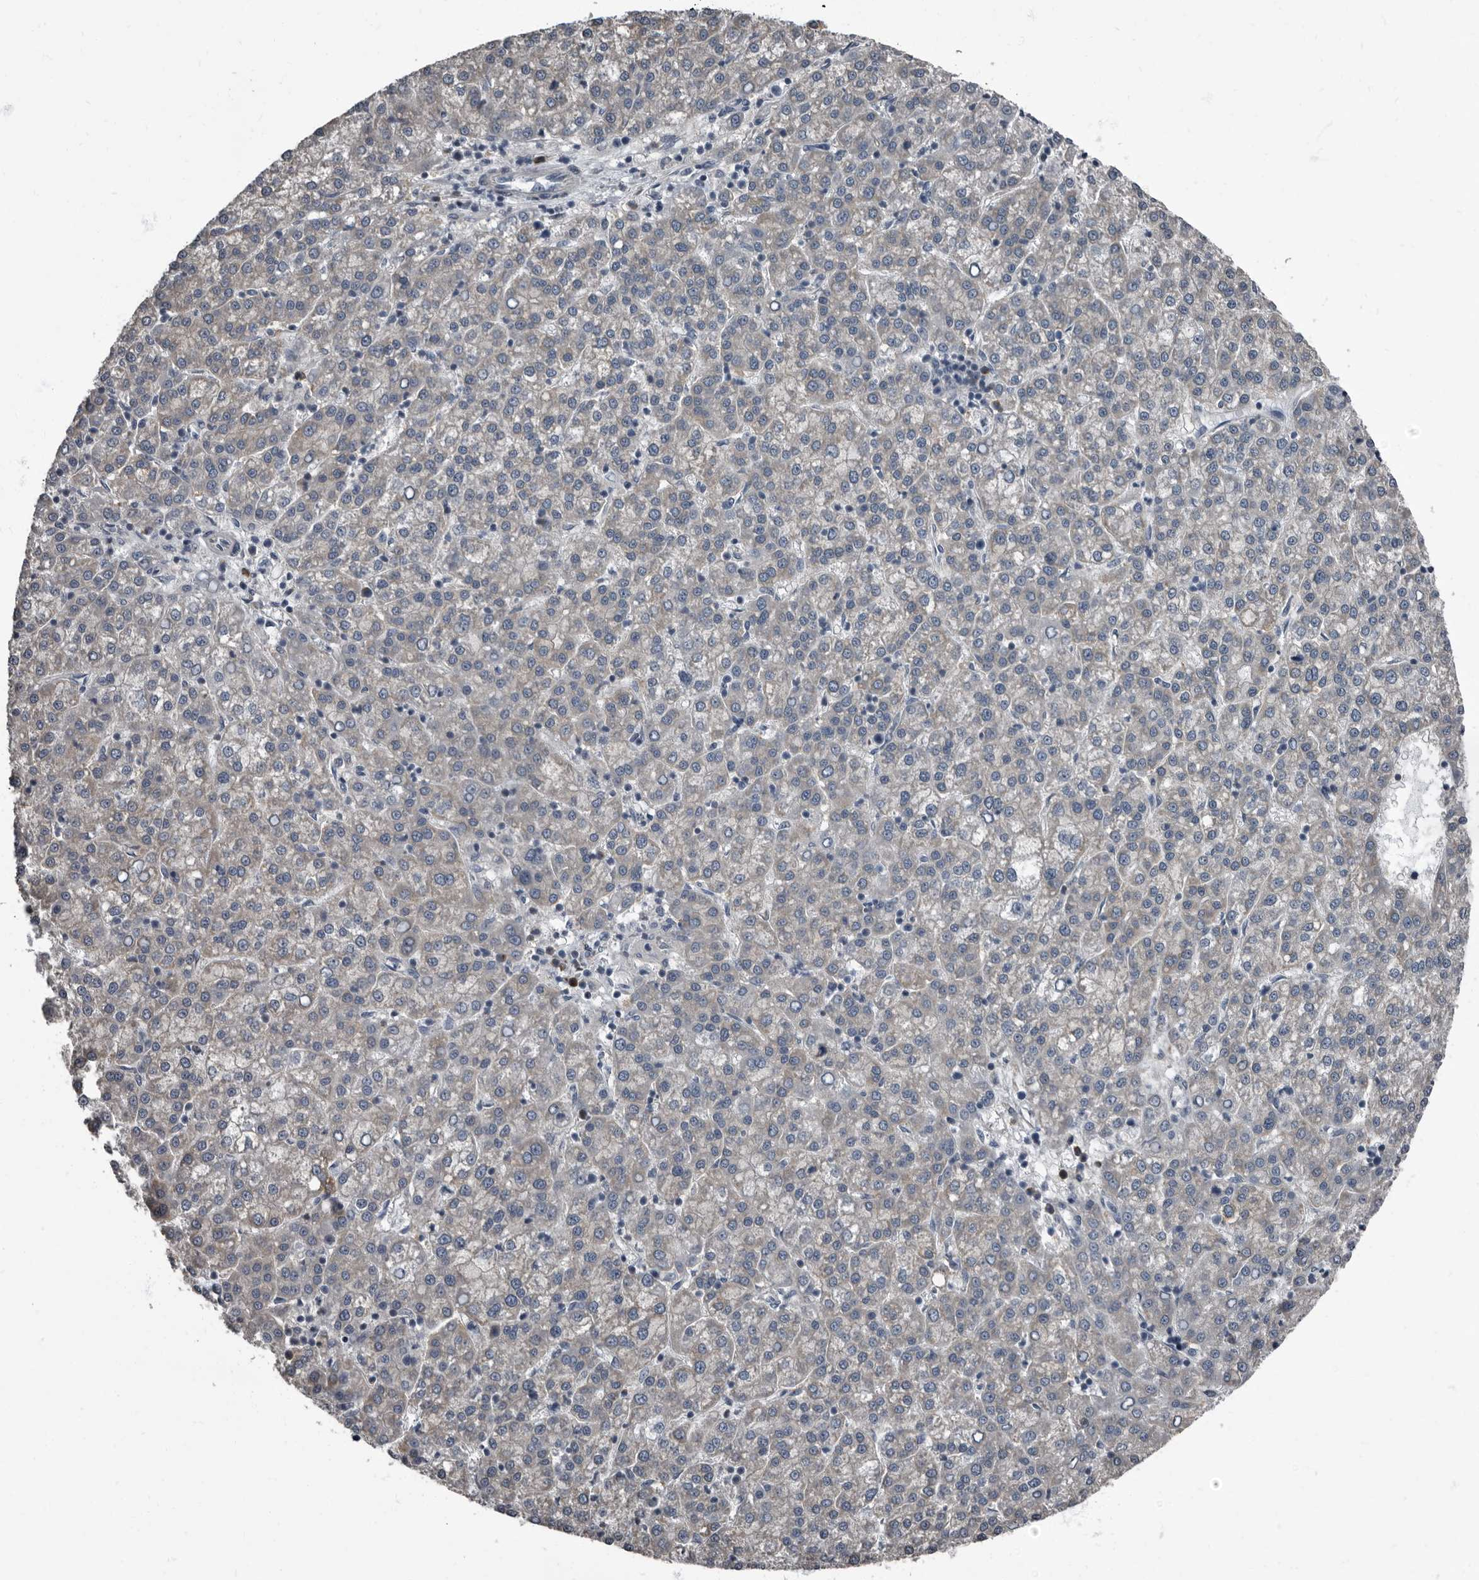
{"staining": {"intensity": "negative", "quantity": "none", "location": "none"}, "tissue": "liver cancer", "cell_type": "Tumor cells", "image_type": "cancer", "snomed": [{"axis": "morphology", "description": "Carcinoma, Hepatocellular, NOS"}, {"axis": "topography", "description": "Liver"}], "caption": "Human liver cancer (hepatocellular carcinoma) stained for a protein using immunohistochemistry (IHC) demonstrates no expression in tumor cells.", "gene": "TPD52L1", "patient": {"sex": "female", "age": 58}}